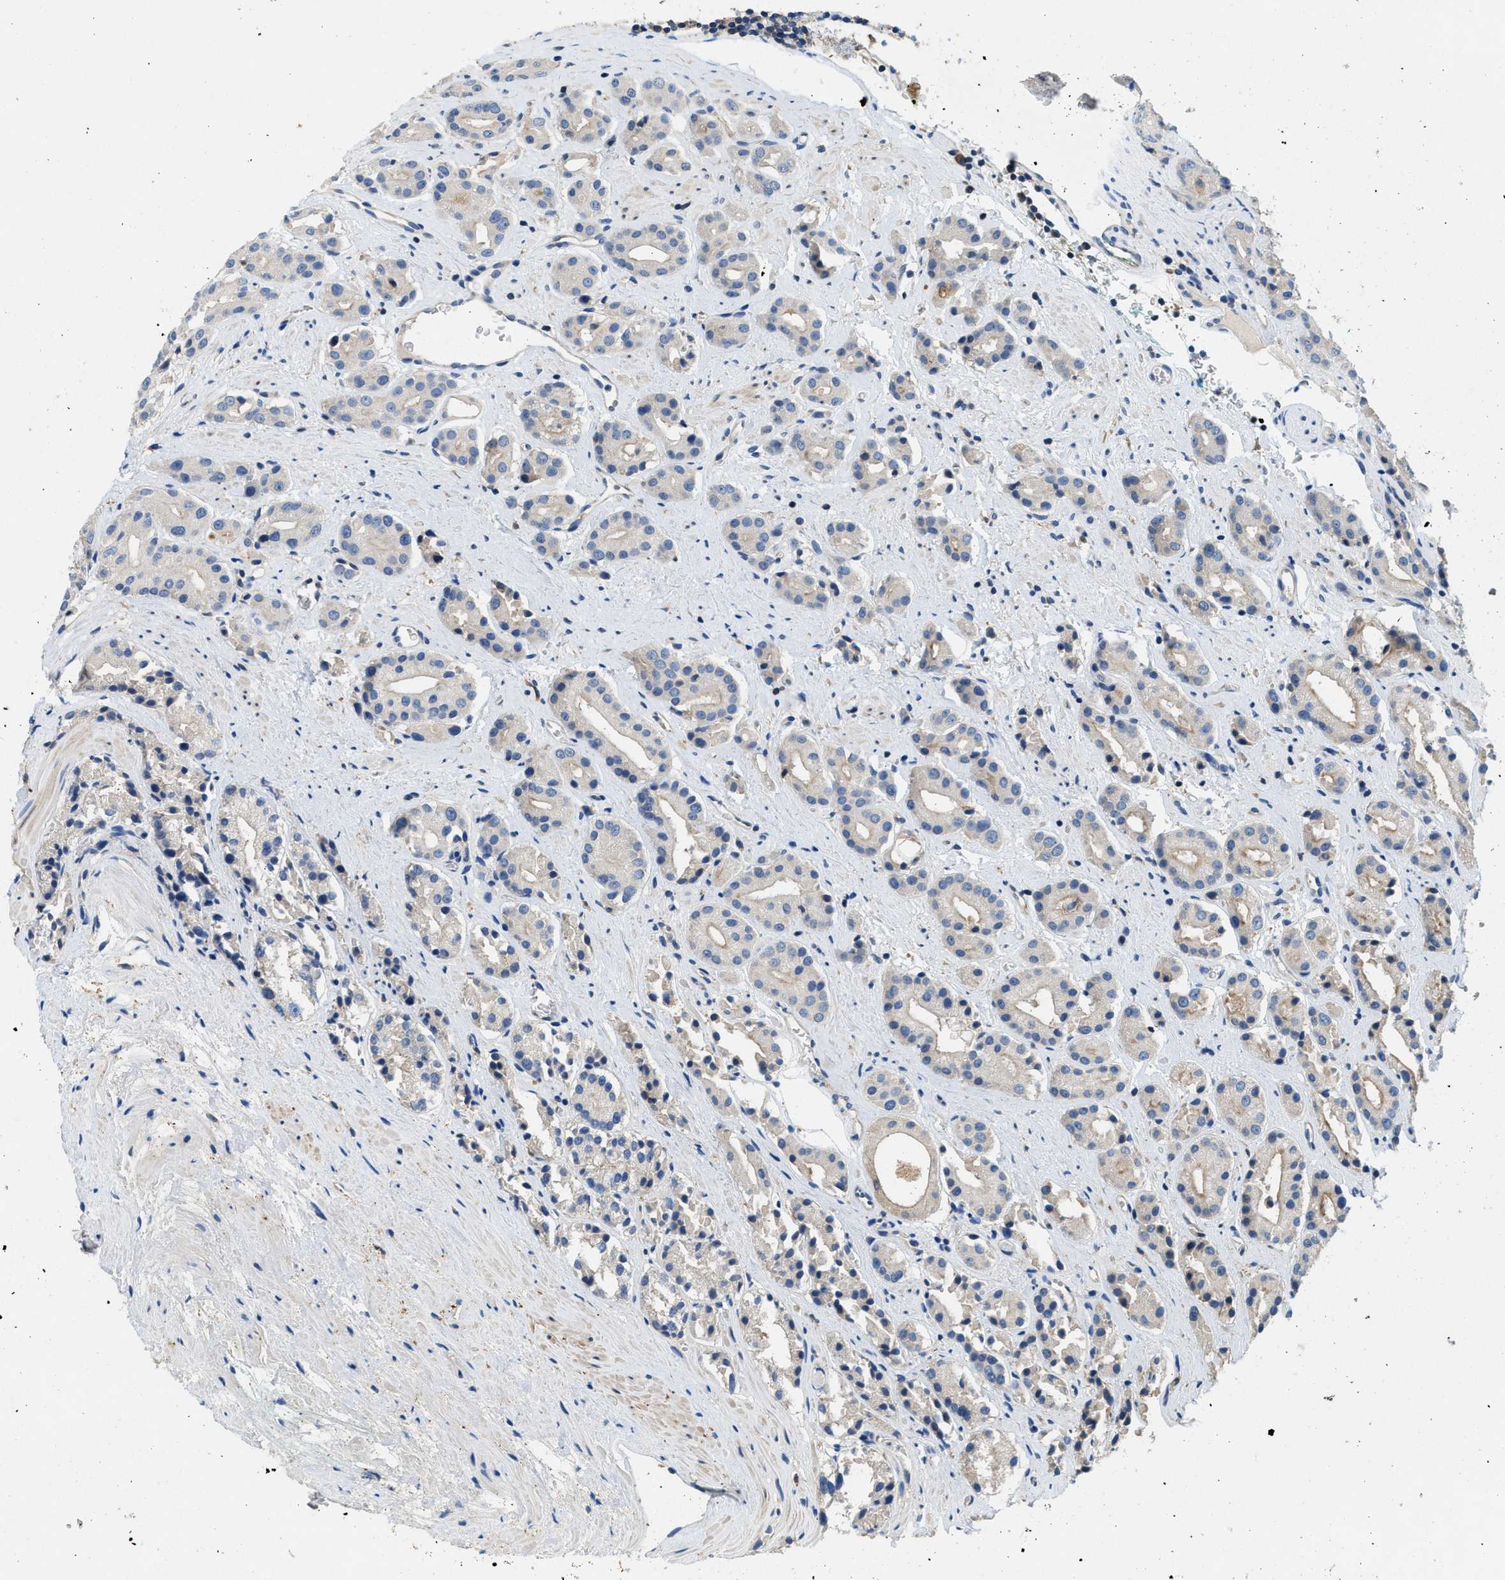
{"staining": {"intensity": "weak", "quantity": "<25%", "location": "cytoplasmic/membranous"}, "tissue": "prostate cancer", "cell_type": "Tumor cells", "image_type": "cancer", "snomed": [{"axis": "morphology", "description": "Adenocarcinoma, High grade"}, {"axis": "topography", "description": "Prostate"}], "caption": "IHC photomicrograph of prostate cancer stained for a protein (brown), which exhibits no expression in tumor cells. Nuclei are stained in blue.", "gene": "DGKE", "patient": {"sex": "male", "age": 71}}